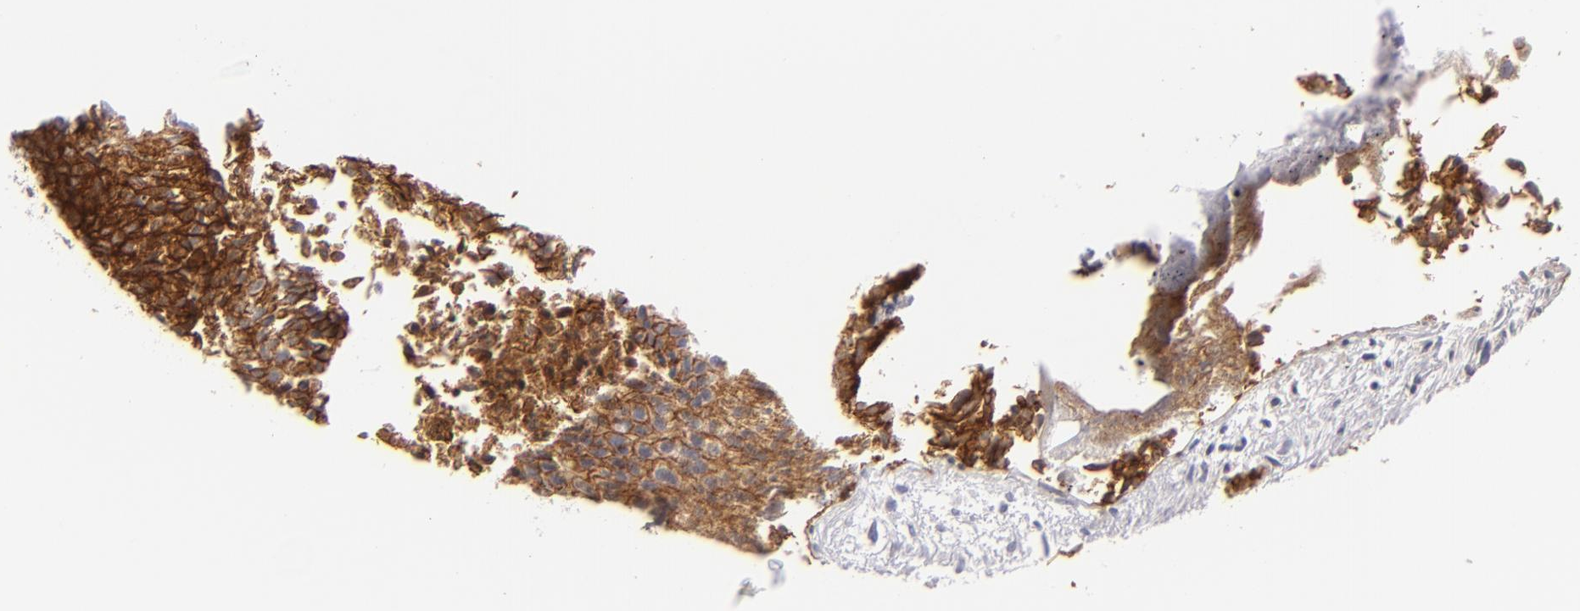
{"staining": {"intensity": "strong", "quantity": ">75%", "location": "cytoplasmic/membranous"}, "tissue": "urothelial cancer", "cell_type": "Tumor cells", "image_type": "cancer", "snomed": [{"axis": "morphology", "description": "Urothelial carcinoma, Low grade"}, {"axis": "topography", "description": "Urinary bladder"}], "caption": "An immunohistochemistry image of tumor tissue is shown. Protein staining in brown highlights strong cytoplasmic/membranous positivity in urothelial cancer within tumor cells.", "gene": "JUP", "patient": {"sex": "male", "age": 84}}